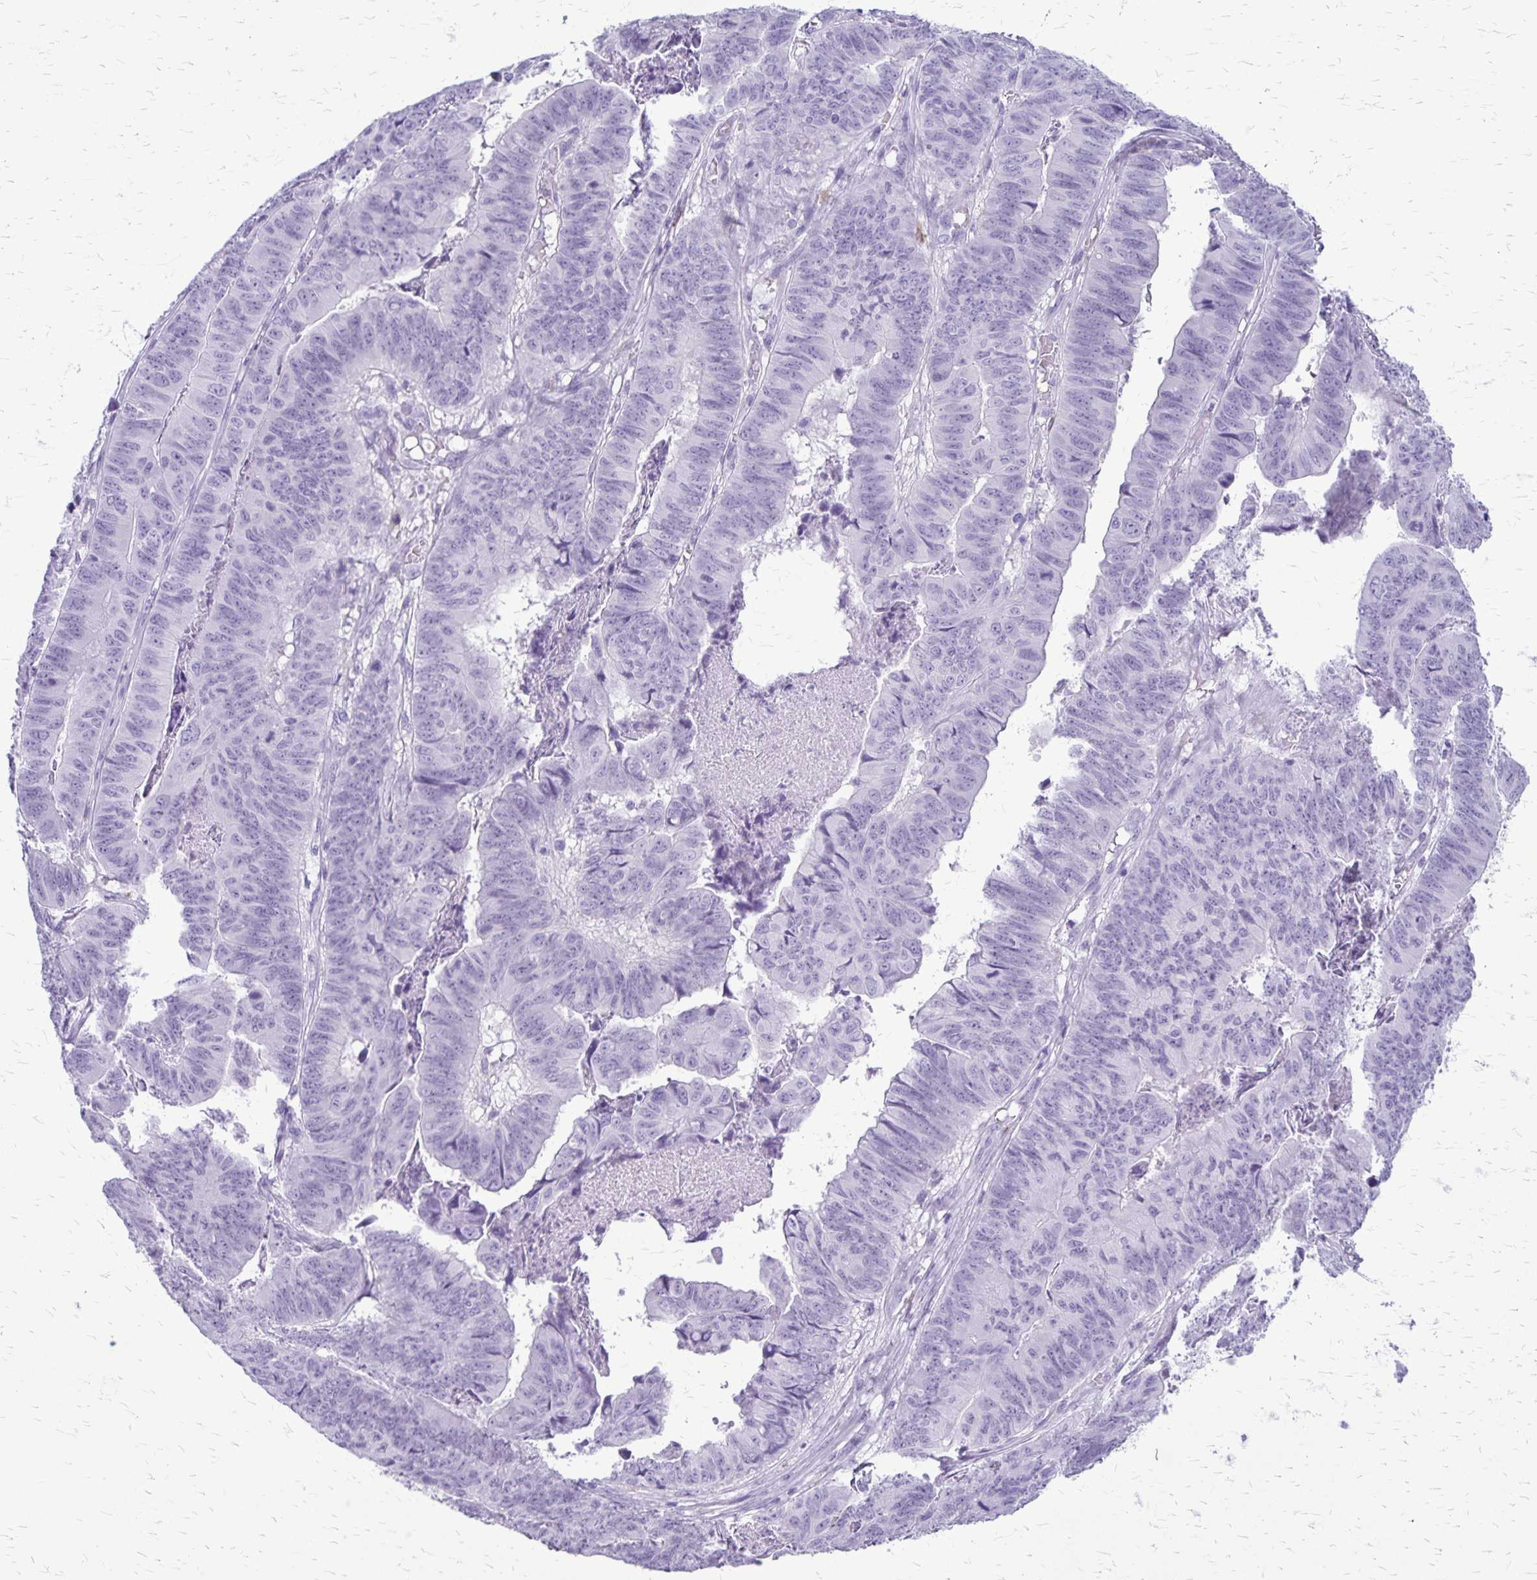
{"staining": {"intensity": "negative", "quantity": "none", "location": "none"}, "tissue": "stomach cancer", "cell_type": "Tumor cells", "image_type": "cancer", "snomed": [{"axis": "morphology", "description": "Adenocarcinoma, NOS"}, {"axis": "topography", "description": "Stomach, lower"}], "caption": "Immunohistochemical staining of human adenocarcinoma (stomach) shows no significant expression in tumor cells.", "gene": "RTN1", "patient": {"sex": "male", "age": 77}}